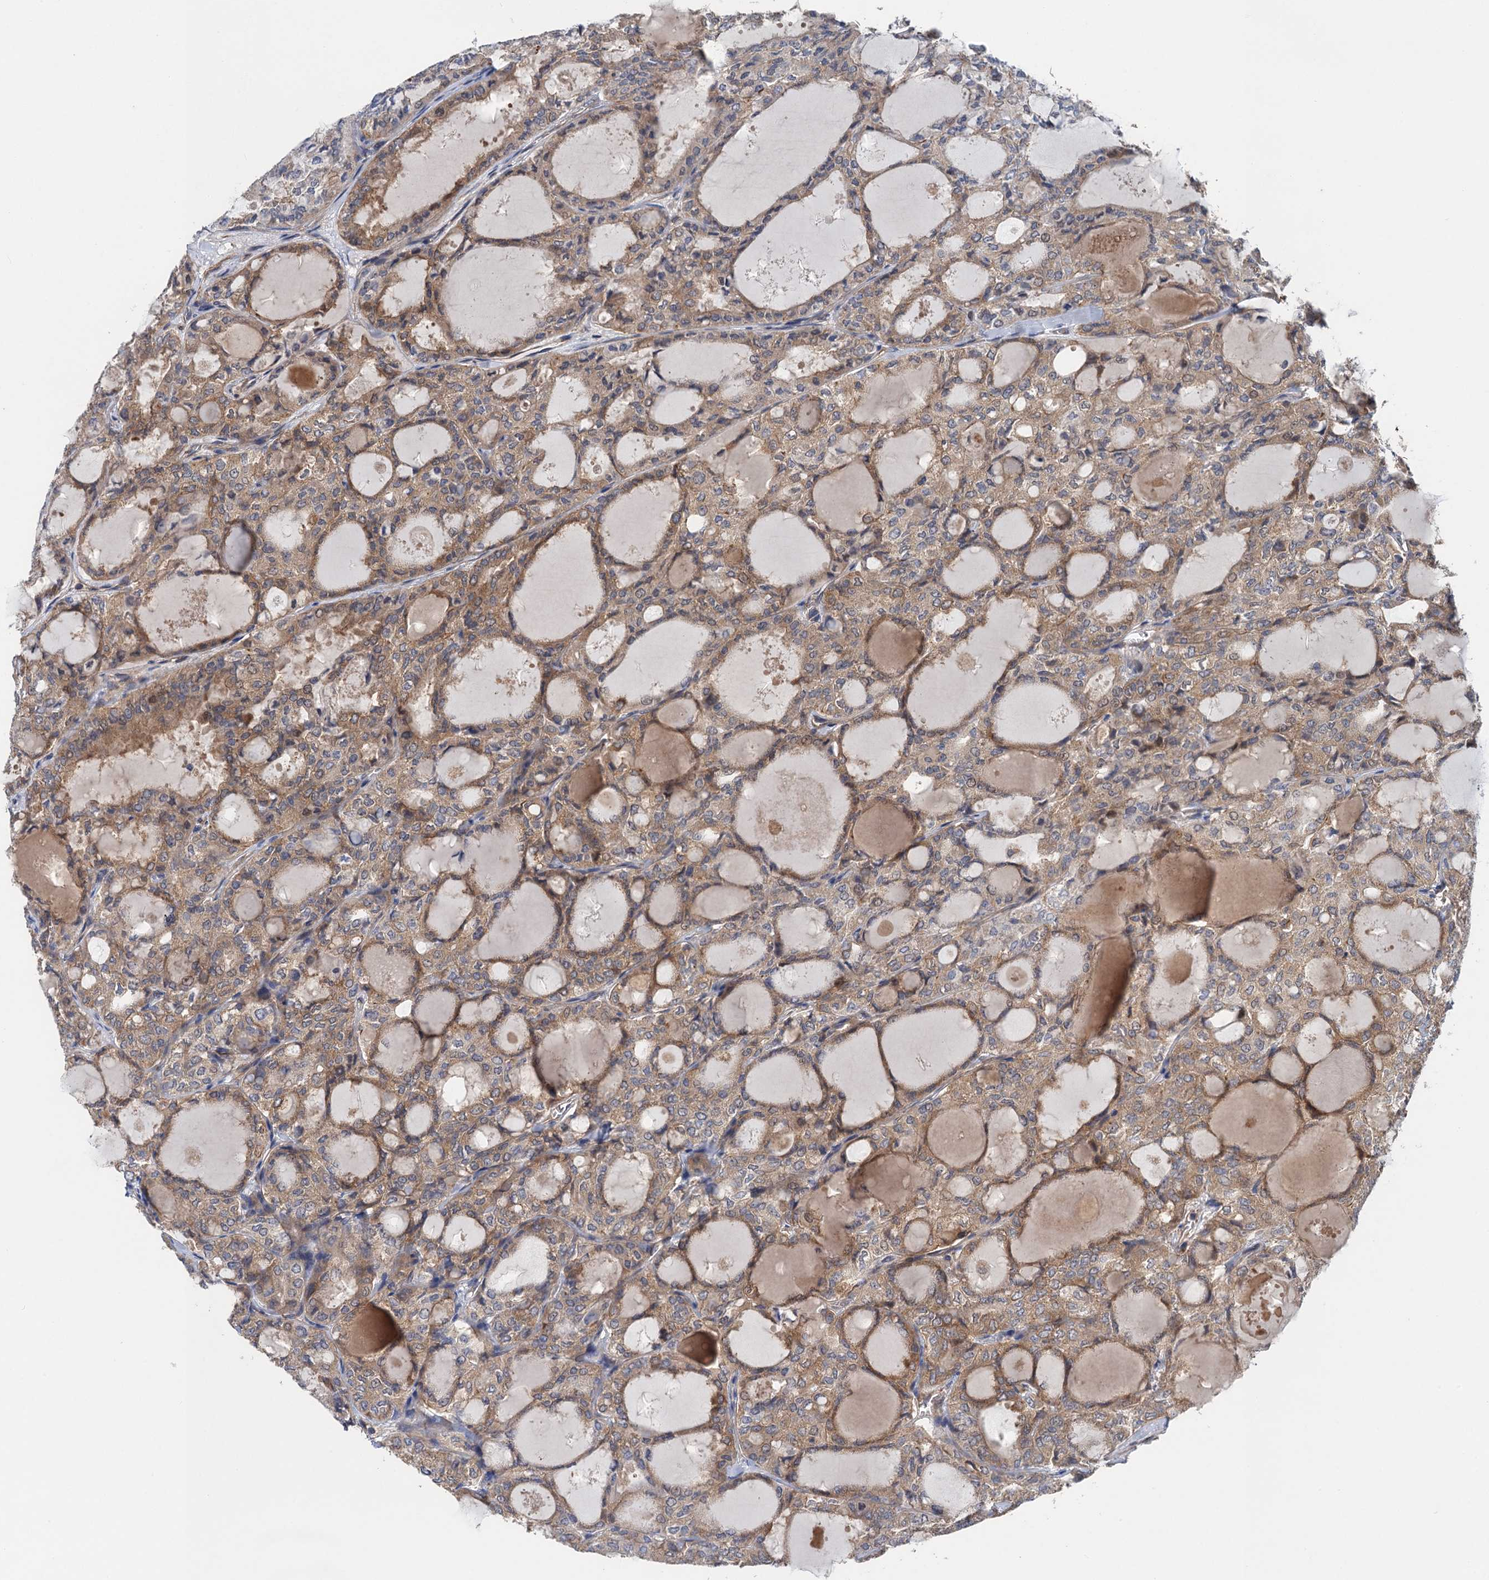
{"staining": {"intensity": "moderate", "quantity": ">75%", "location": "cytoplasmic/membranous"}, "tissue": "thyroid cancer", "cell_type": "Tumor cells", "image_type": "cancer", "snomed": [{"axis": "morphology", "description": "Follicular adenoma carcinoma, NOS"}, {"axis": "topography", "description": "Thyroid gland"}], "caption": "High-magnification brightfield microscopy of thyroid cancer stained with DAB (3,3'-diaminobenzidine) (brown) and counterstained with hematoxylin (blue). tumor cells exhibit moderate cytoplasmic/membranous expression is appreciated in approximately>75% of cells.", "gene": "PJA2", "patient": {"sex": "male", "age": 75}}